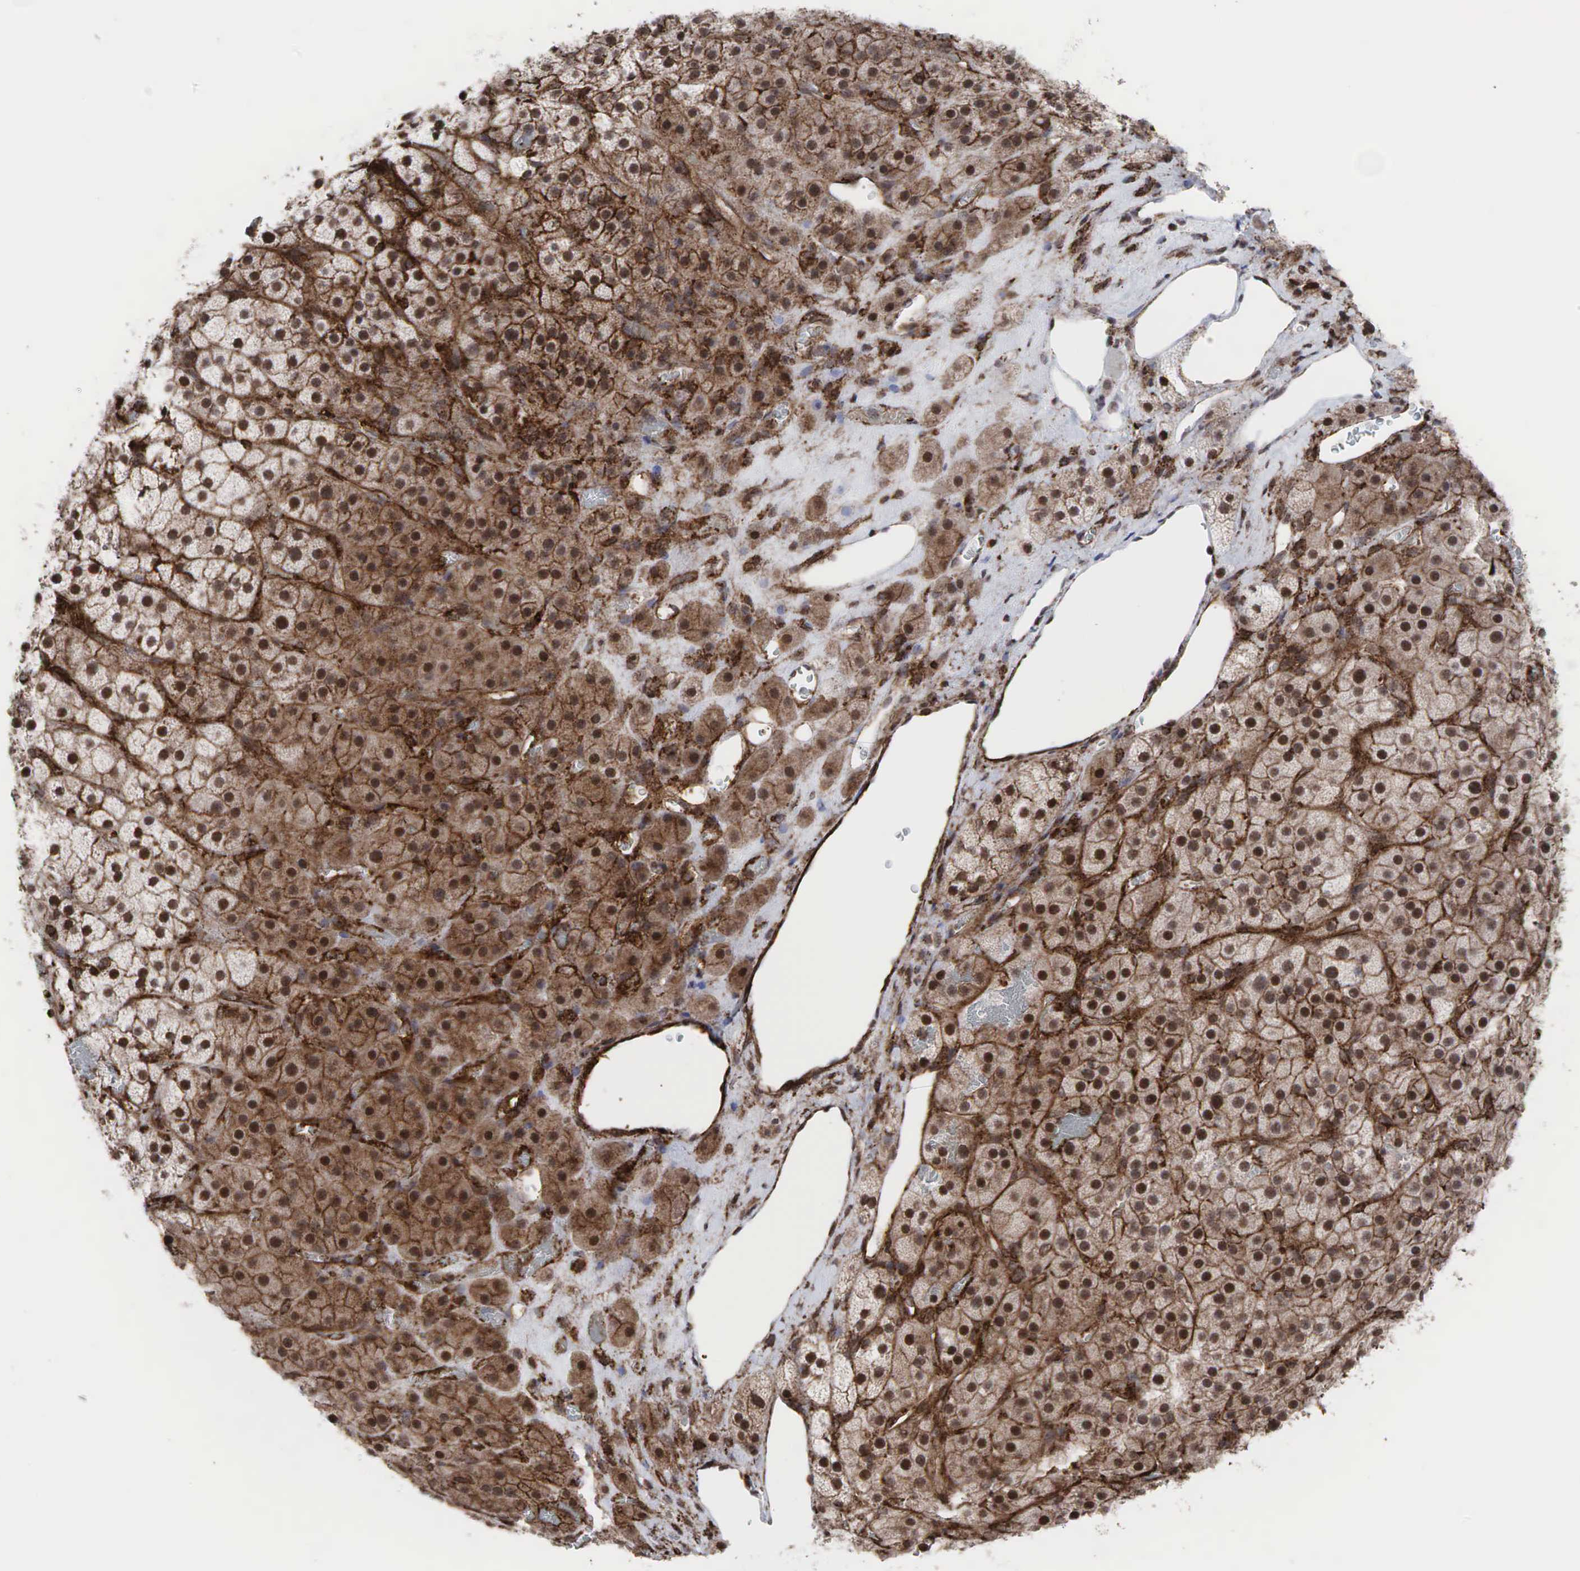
{"staining": {"intensity": "moderate", "quantity": "25%-75%", "location": "cytoplasmic/membranous,nuclear"}, "tissue": "adrenal gland", "cell_type": "Glandular cells", "image_type": "normal", "snomed": [{"axis": "morphology", "description": "Normal tissue, NOS"}, {"axis": "topography", "description": "Adrenal gland"}], "caption": "Immunohistochemistry histopathology image of unremarkable human adrenal gland stained for a protein (brown), which demonstrates medium levels of moderate cytoplasmic/membranous,nuclear positivity in approximately 25%-75% of glandular cells.", "gene": "GPRASP1", "patient": {"sex": "male", "age": 57}}